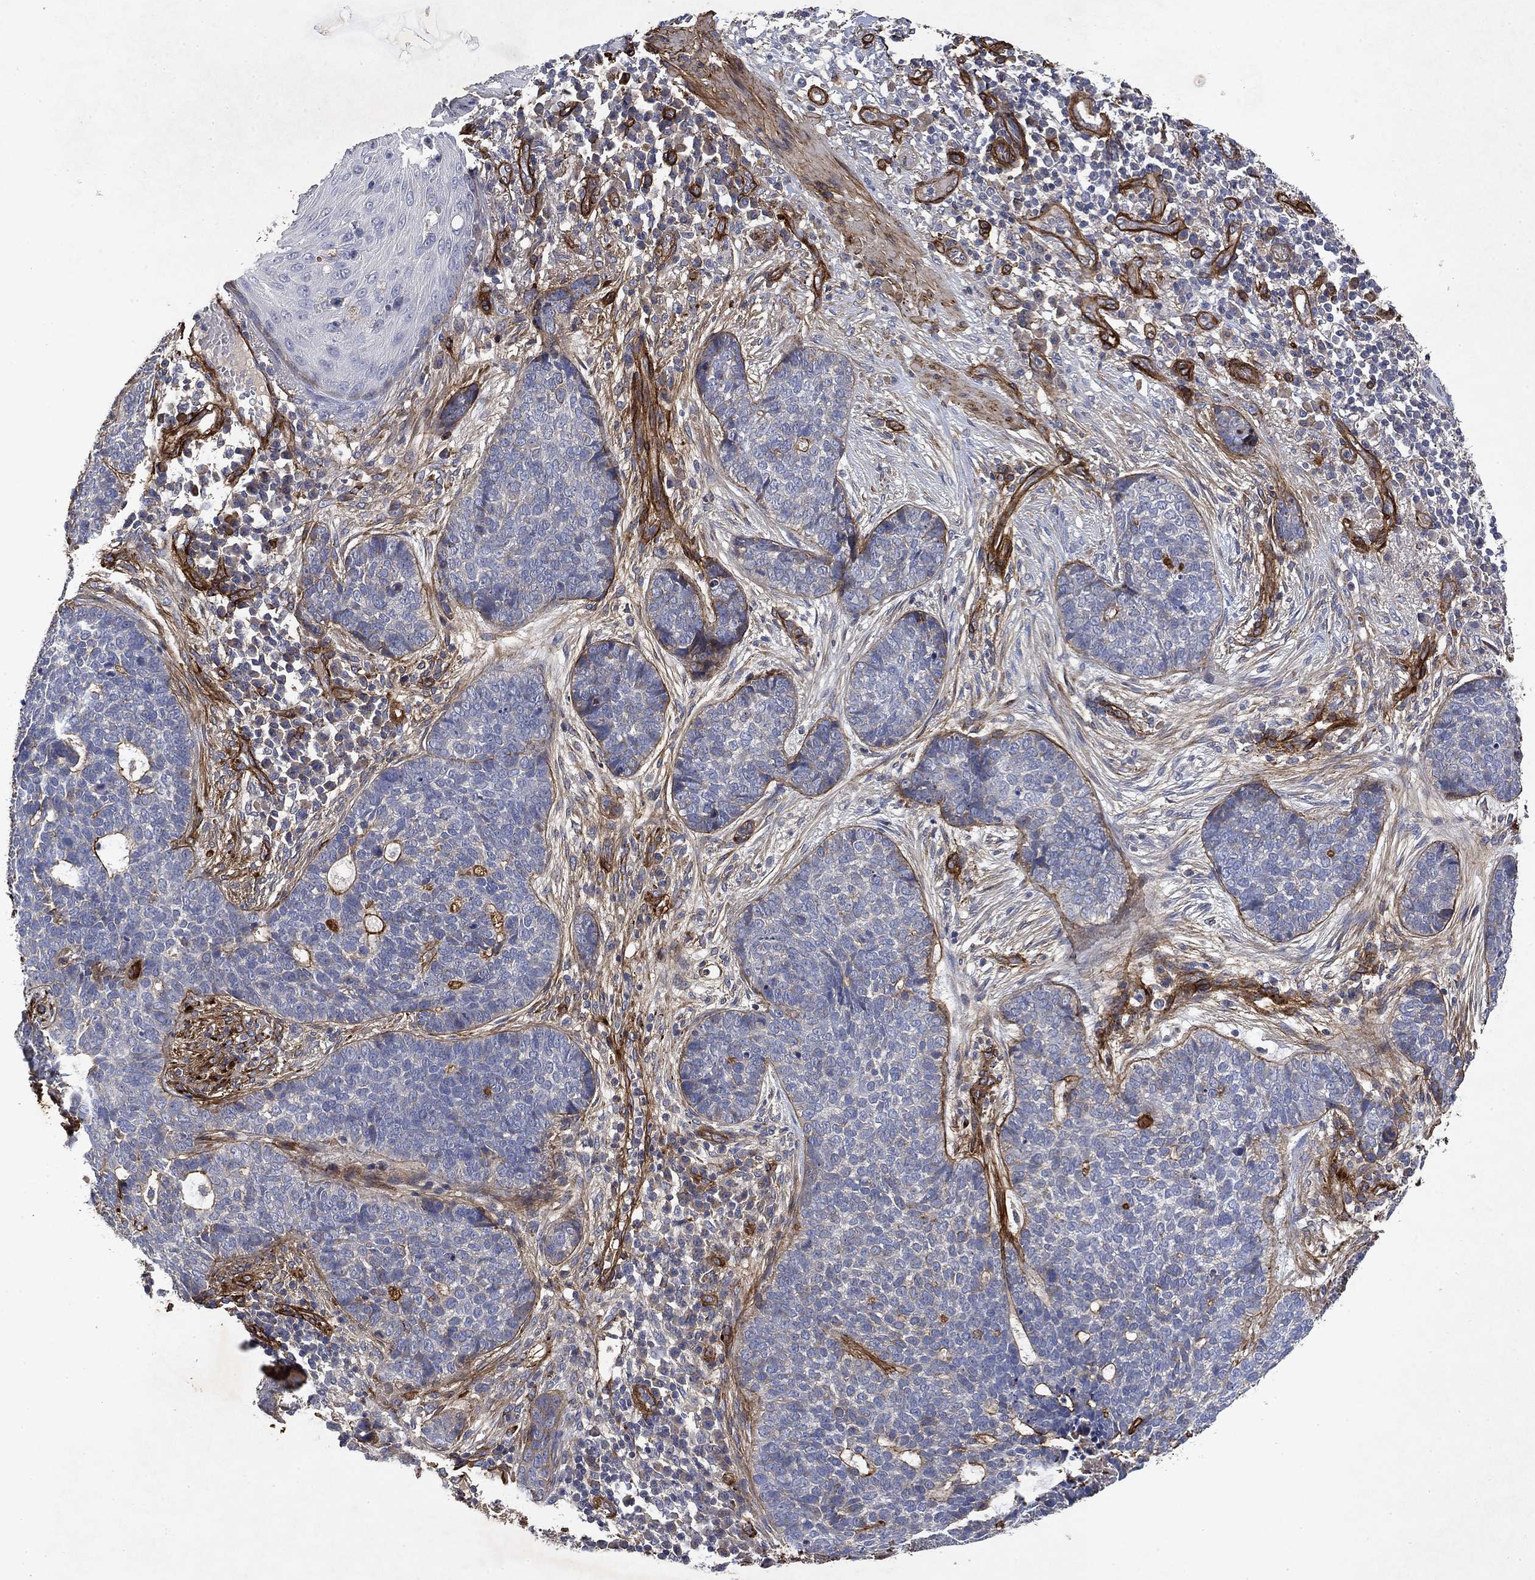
{"staining": {"intensity": "negative", "quantity": "none", "location": "none"}, "tissue": "skin cancer", "cell_type": "Tumor cells", "image_type": "cancer", "snomed": [{"axis": "morphology", "description": "Basal cell carcinoma"}, {"axis": "topography", "description": "Skin"}], "caption": "This is an immunohistochemistry image of basal cell carcinoma (skin). There is no staining in tumor cells.", "gene": "COL4A2", "patient": {"sex": "female", "age": 69}}